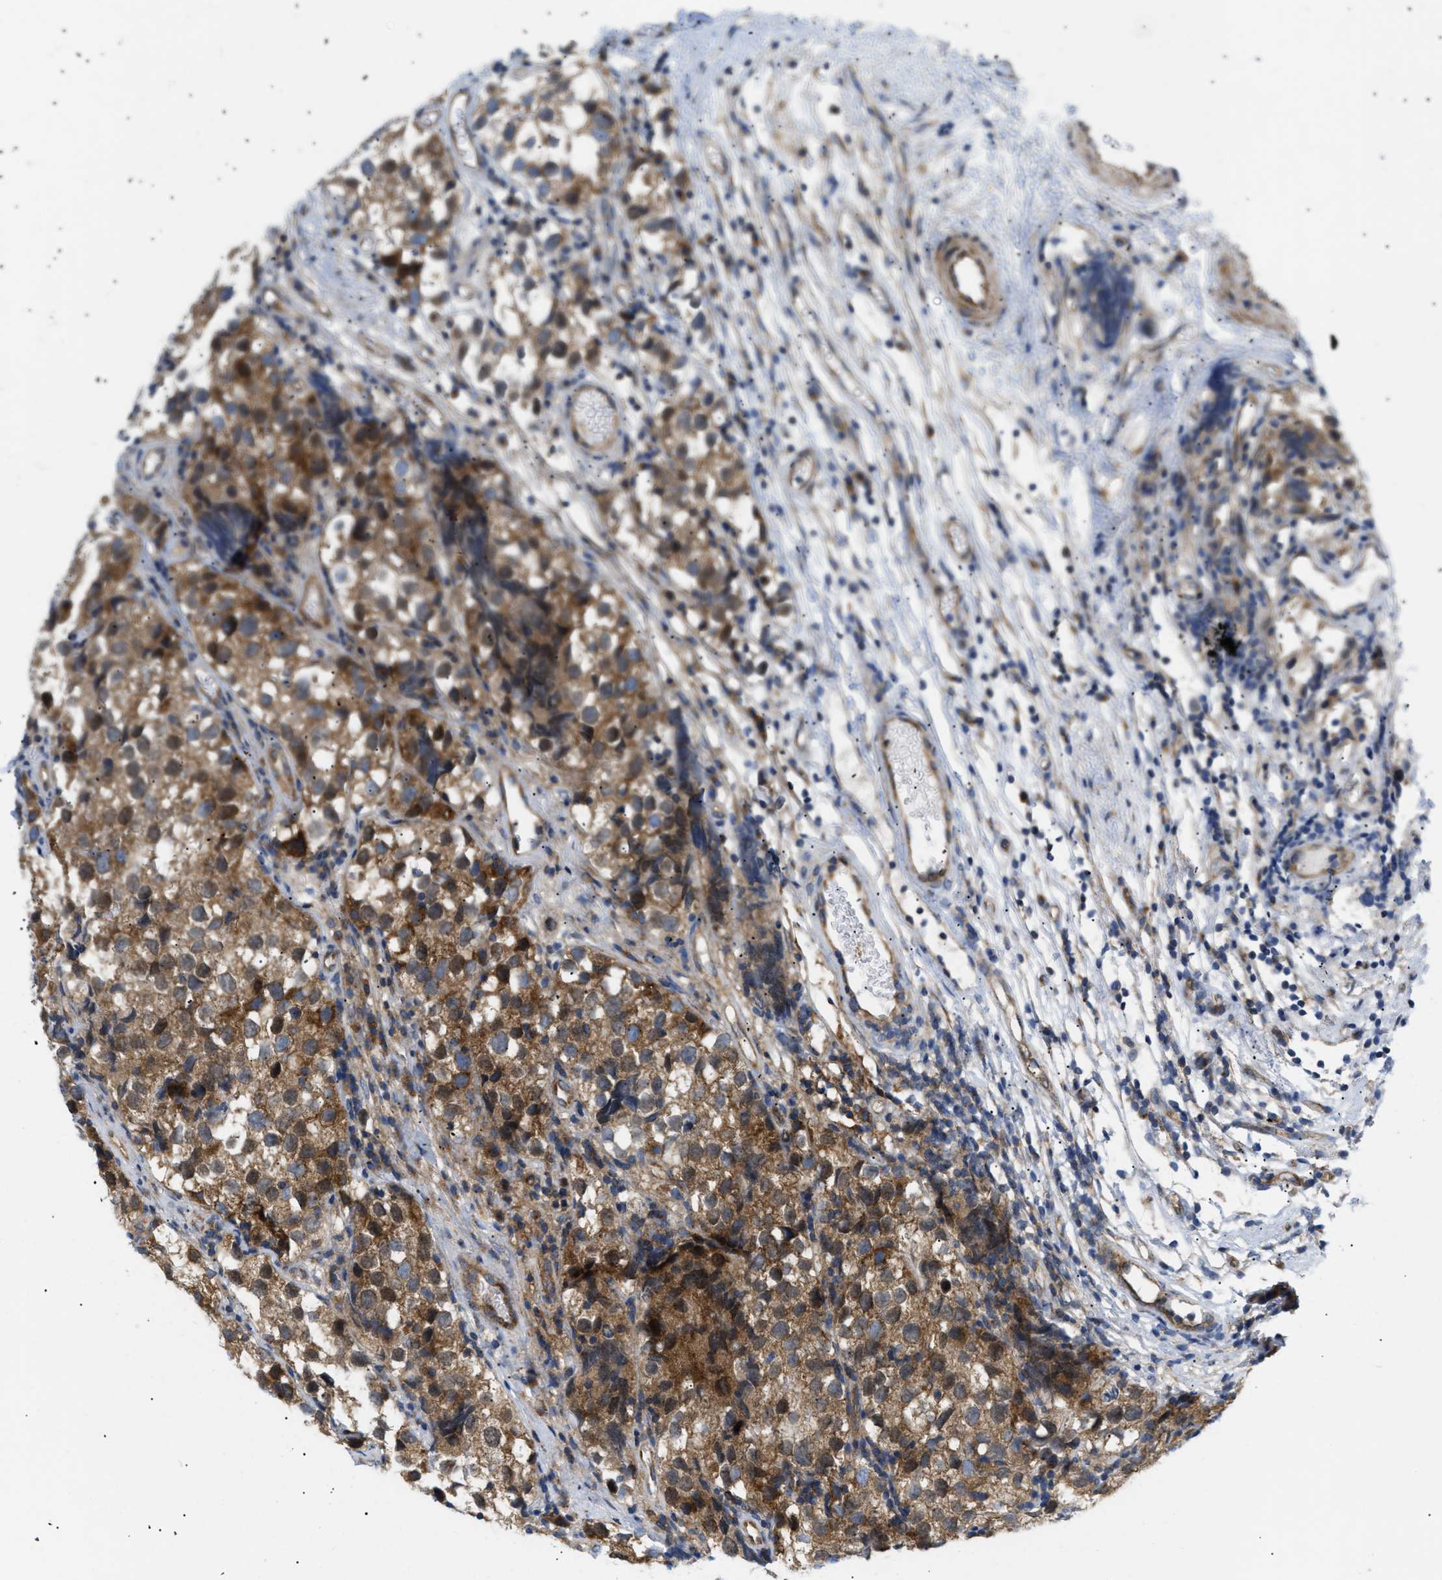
{"staining": {"intensity": "moderate", "quantity": ">75%", "location": "cytoplasmic/membranous"}, "tissue": "testis cancer", "cell_type": "Tumor cells", "image_type": "cancer", "snomed": [{"axis": "morphology", "description": "Seminoma, NOS"}, {"axis": "topography", "description": "Testis"}], "caption": "DAB (3,3'-diaminobenzidine) immunohistochemical staining of human testis seminoma demonstrates moderate cytoplasmic/membranous protein expression in about >75% of tumor cells.", "gene": "DCTN4", "patient": {"sex": "male", "age": 39}}